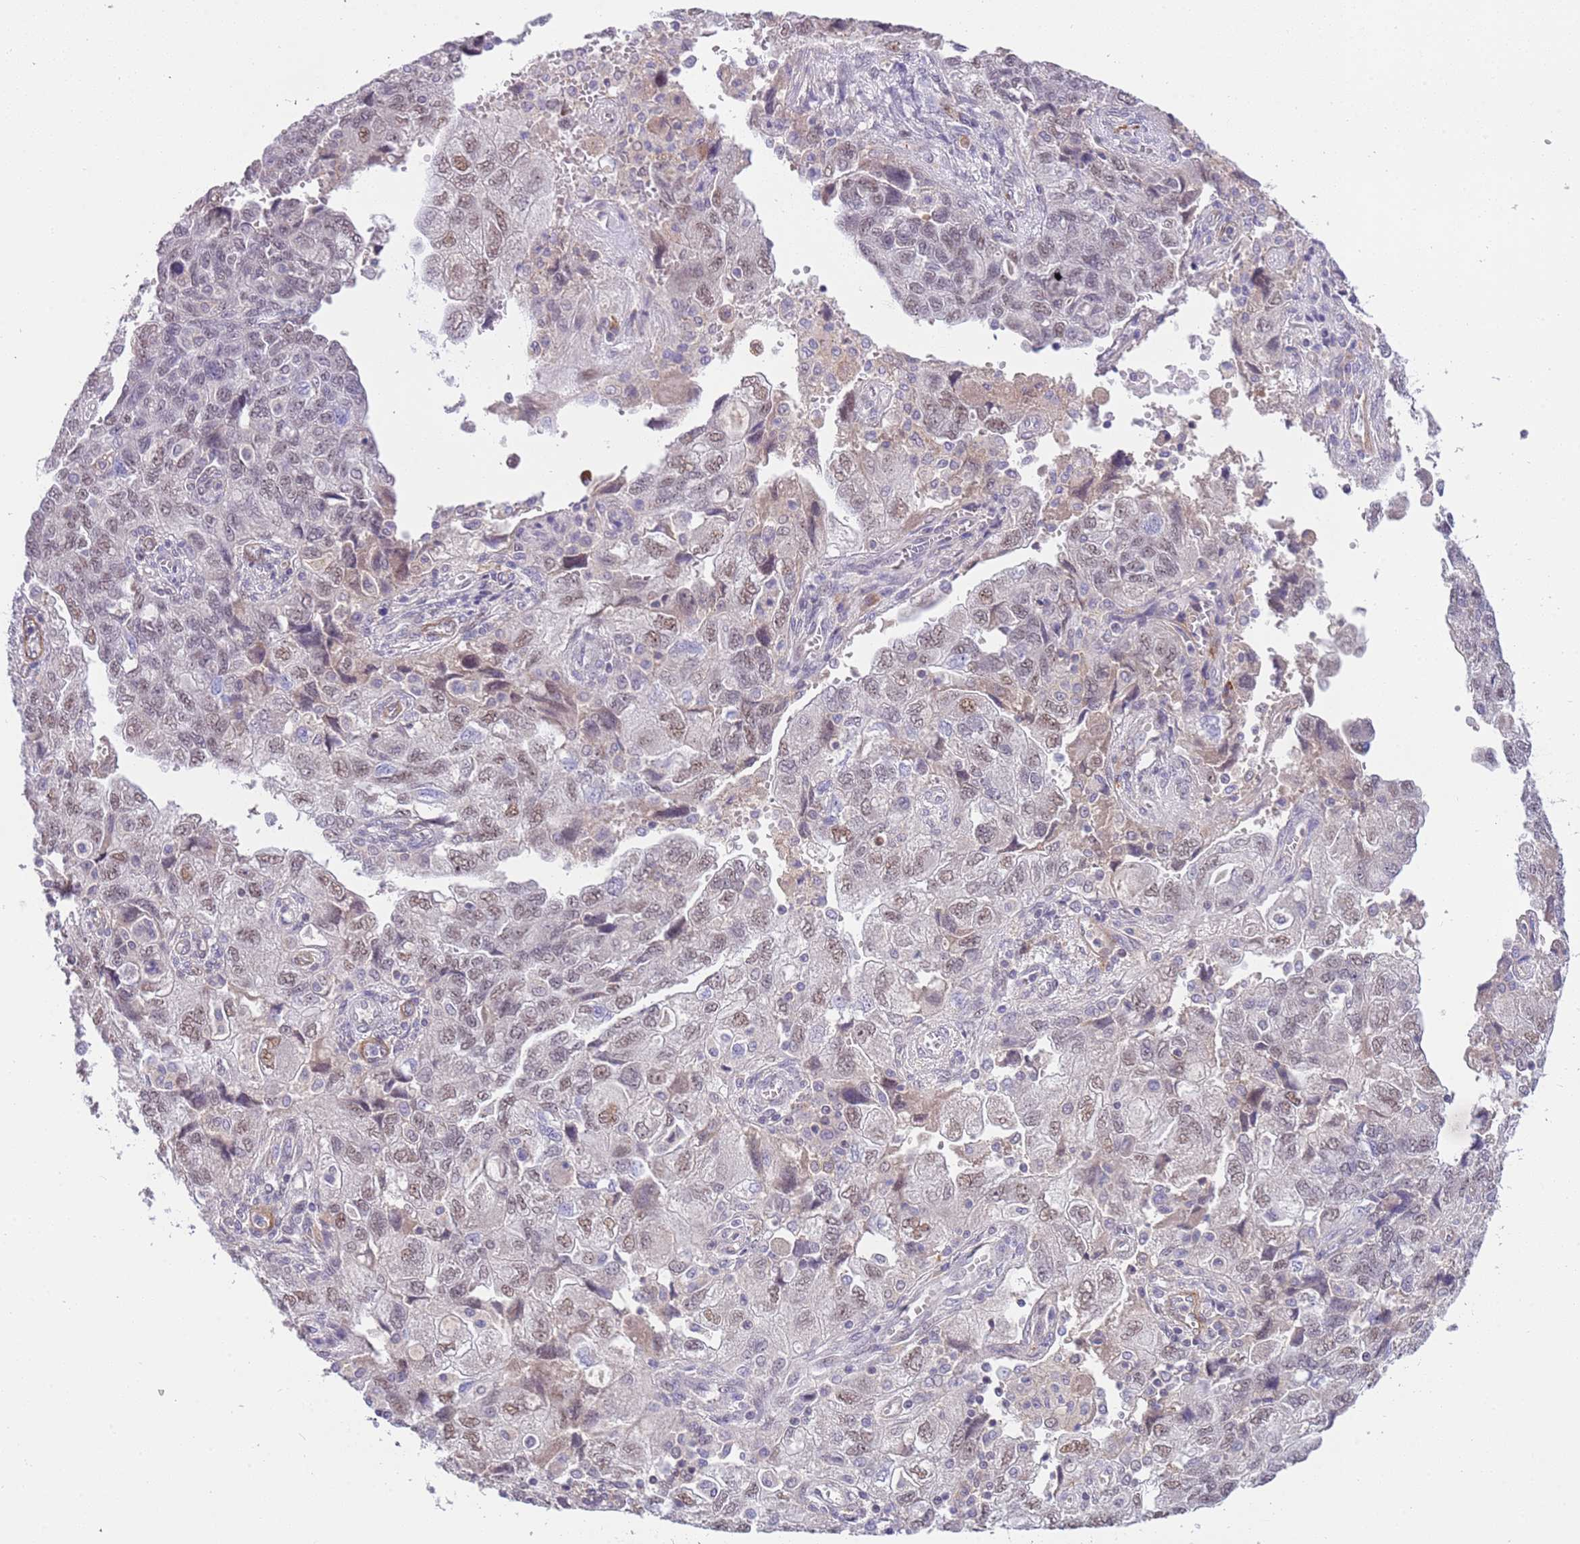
{"staining": {"intensity": "moderate", "quantity": ">75%", "location": "nuclear"}, "tissue": "ovarian cancer", "cell_type": "Tumor cells", "image_type": "cancer", "snomed": [{"axis": "morphology", "description": "Carcinoma, NOS"}, {"axis": "morphology", "description": "Cystadenocarcinoma, serous, NOS"}, {"axis": "topography", "description": "Ovary"}], "caption": "The image exhibits immunohistochemical staining of ovarian cancer. There is moderate nuclear staining is seen in approximately >75% of tumor cells. Nuclei are stained in blue.", "gene": "MAGEF1", "patient": {"sex": "female", "age": 69}}